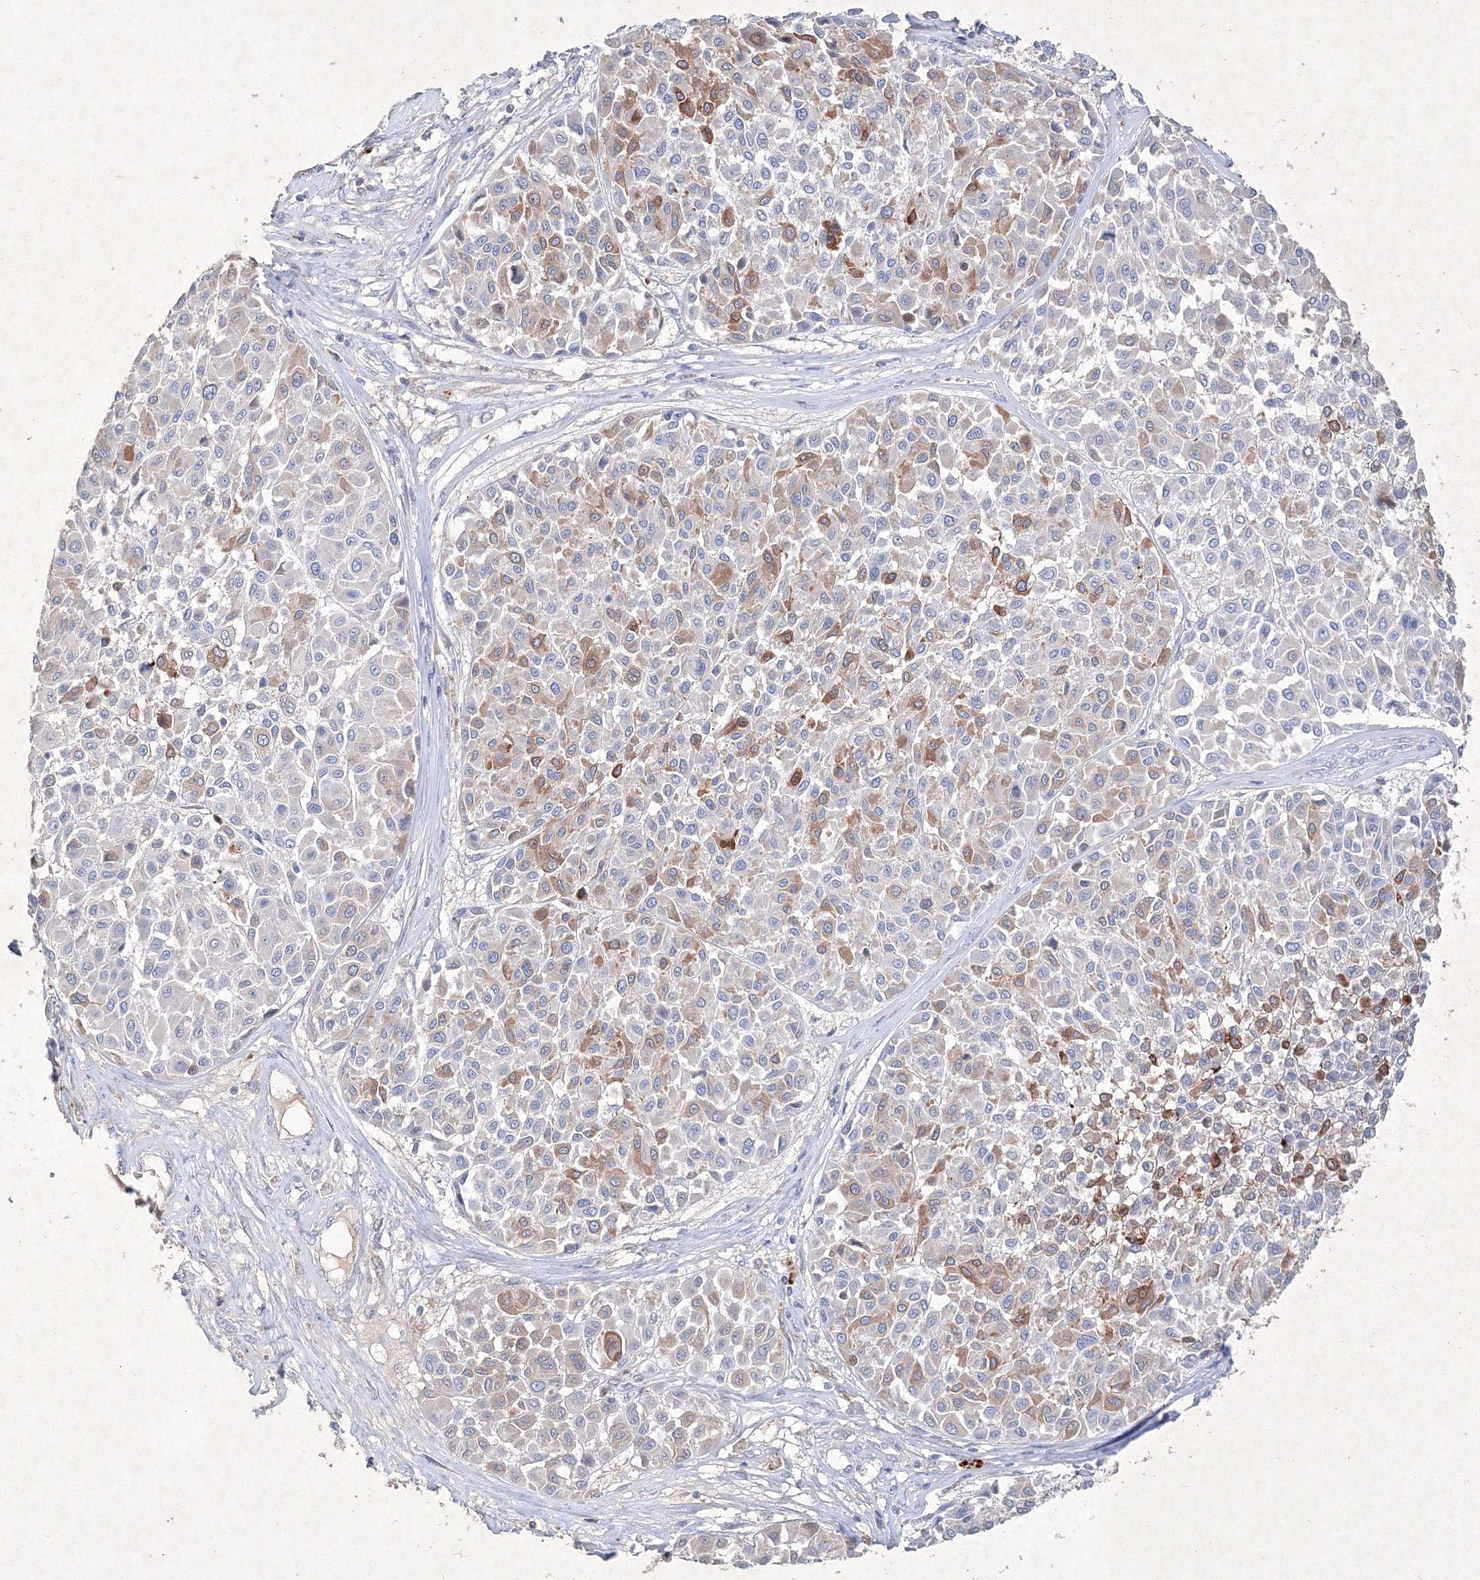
{"staining": {"intensity": "moderate", "quantity": "<25%", "location": "cytoplasmic/membranous"}, "tissue": "melanoma", "cell_type": "Tumor cells", "image_type": "cancer", "snomed": [{"axis": "morphology", "description": "Malignant melanoma, Metastatic site"}, {"axis": "topography", "description": "Soft tissue"}], "caption": "The immunohistochemical stain labels moderate cytoplasmic/membranous expression in tumor cells of malignant melanoma (metastatic site) tissue.", "gene": "CXXC4", "patient": {"sex": "male", "age": 41}}